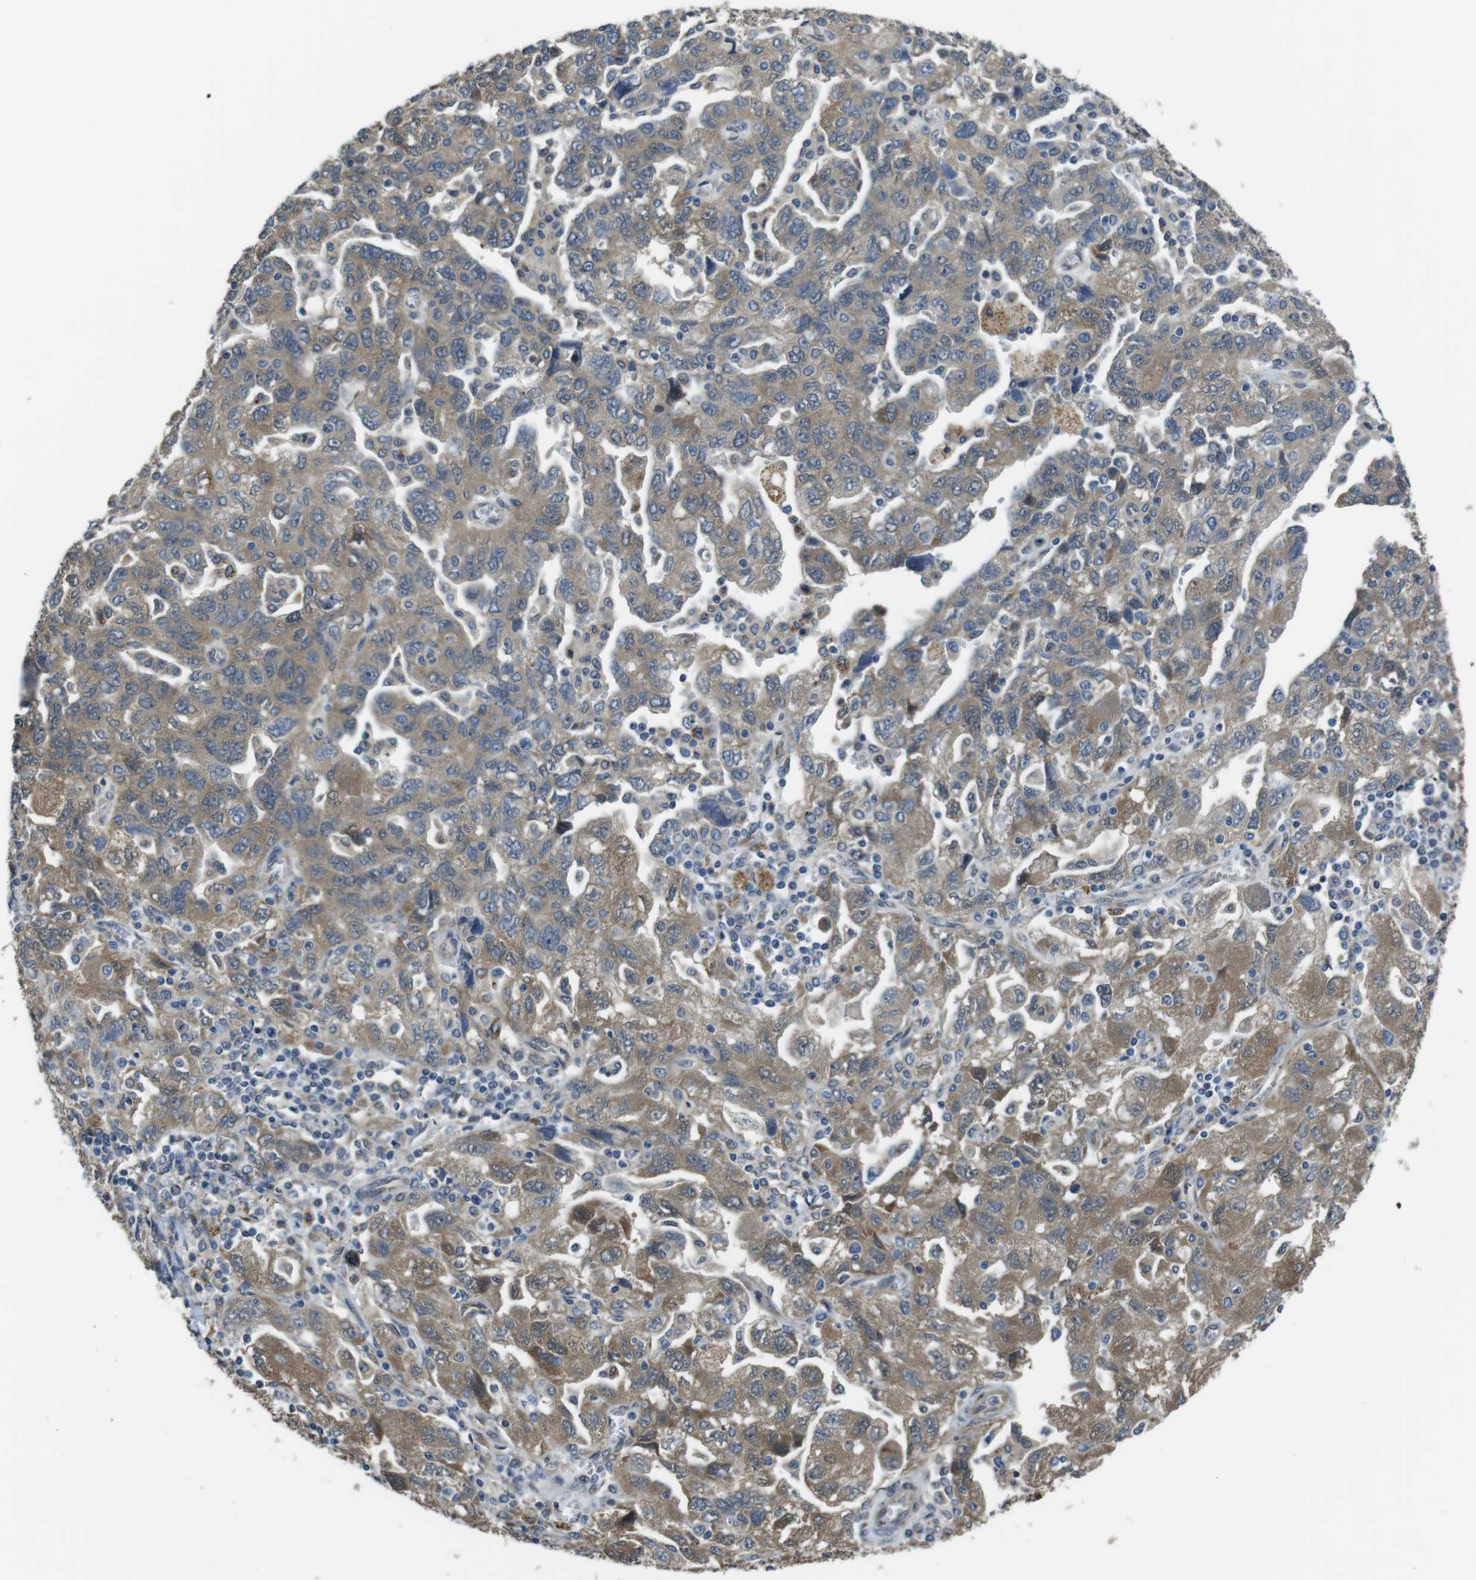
{"staining": {"intensity": "moderate", "quantity": ">75%", "location": "cytoplasmic/membranous"}, "tissue": "ovarian cancer", "cell_type": "Tumor cells", "image_type": "cancer", "snomed": [{"axis": "morphology", "description": "Carcinoma, NOS"}, {"axis": "morphology", "description": "Cystadenocarcinoma, serous, NOS"}, {"axis": "topography", "description": "Ovary"}], "caption": "Protein positivity by IHC reveals moderate cytoplasmic/membranous positivity in about >75% of tumor cells in ovarian cancer.", "gene": "RAB6A", "patient": {"sex": "female", "age": 69}}